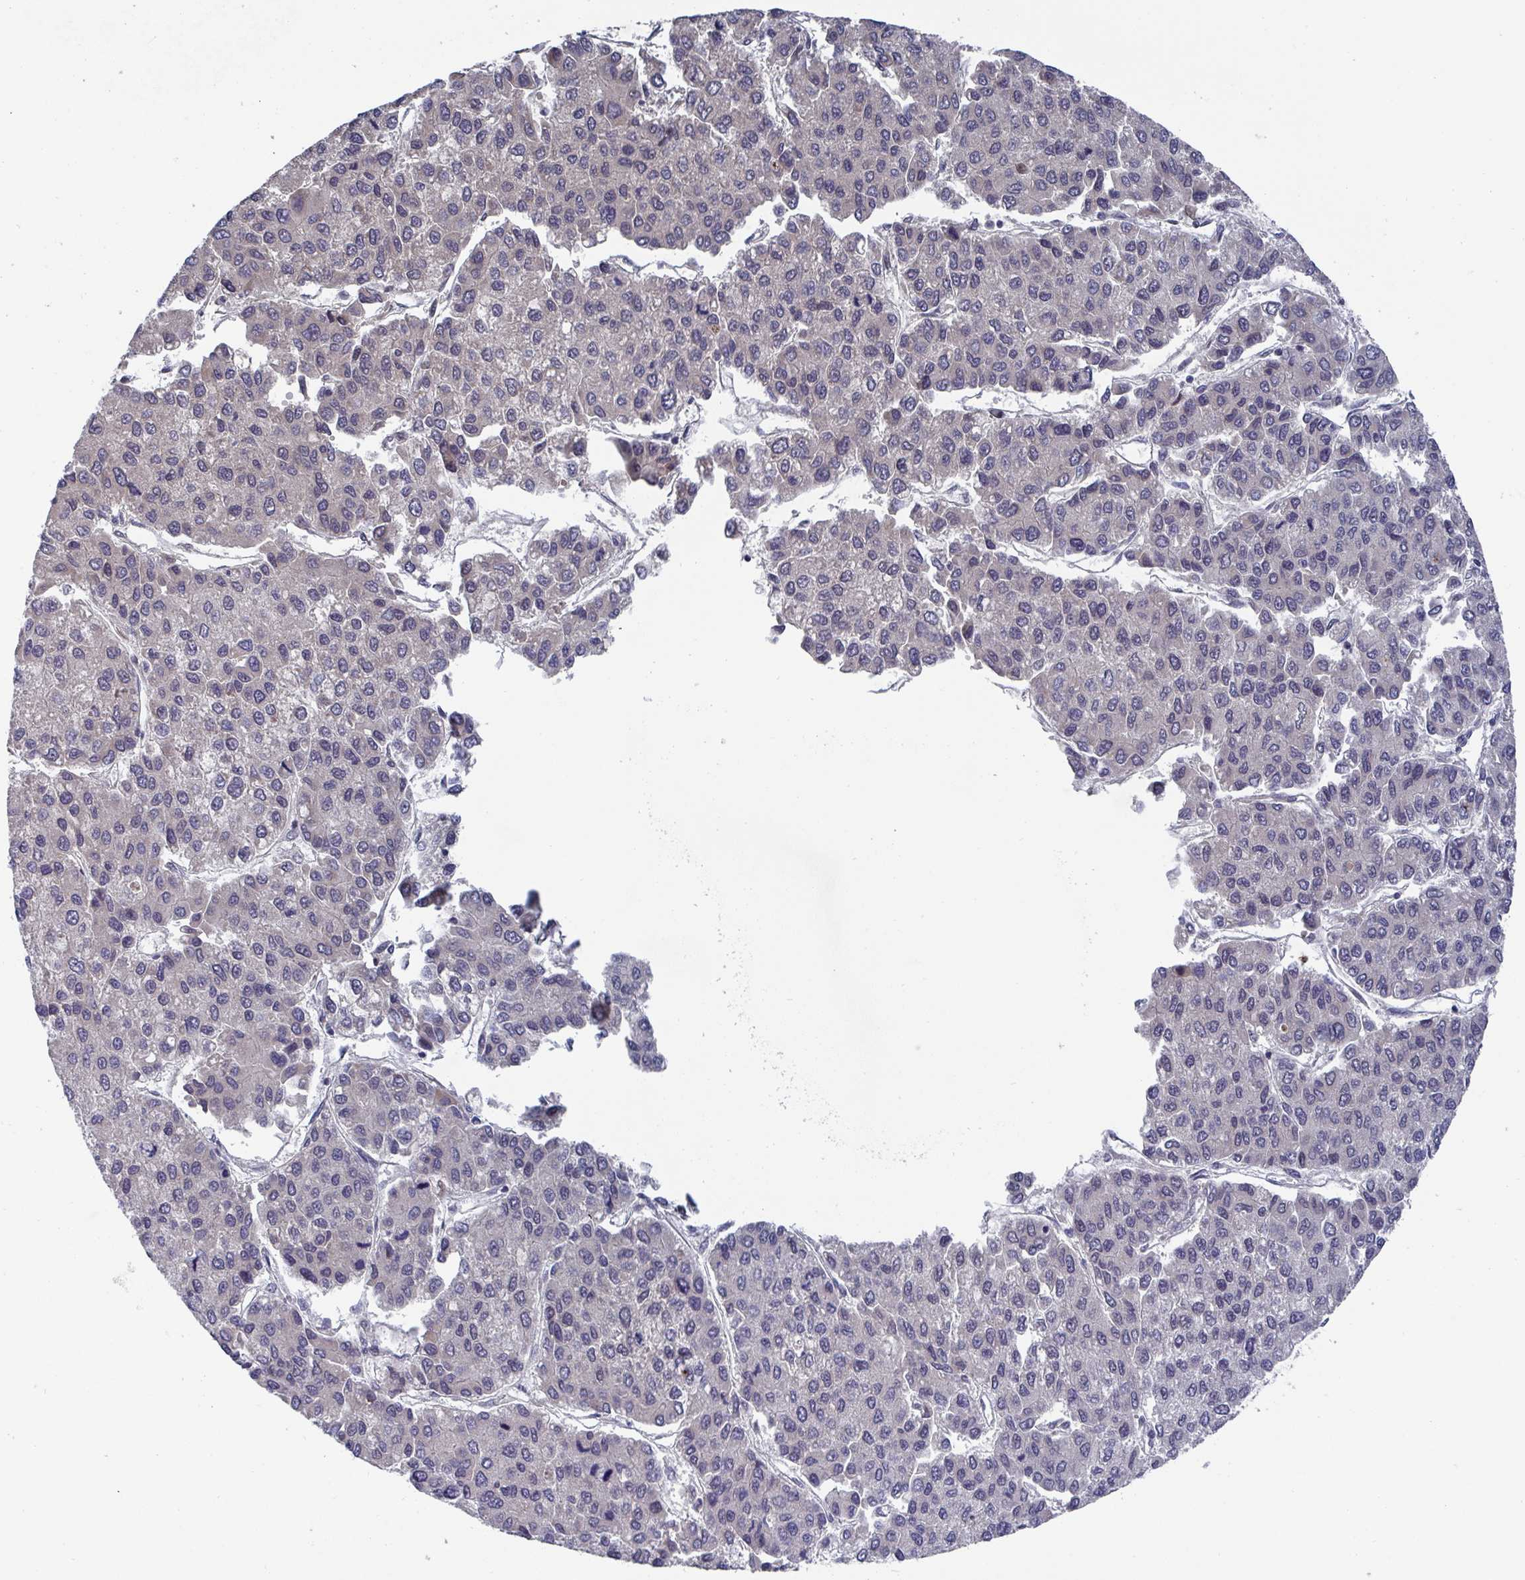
{"staining": {"intensity": "negative", "quantity": "none", "location": "none"}, "tissue": "liver cancer", "cell_type": "Tumor cells", "image_type": "cancer", "snomed": [{"axis": "morphology", "description": "Carcinoma, Hepatocellular, NOS"}, {"axis": "topography", "description": "Liver"}], "caption": "This is an immunohistochemistry histopathology image of human liver hepatocellular carcinoma. There is no staining in tumor cells.", "gene": "JMJD1C", "patient": {"sex": "female", "age": 66}}